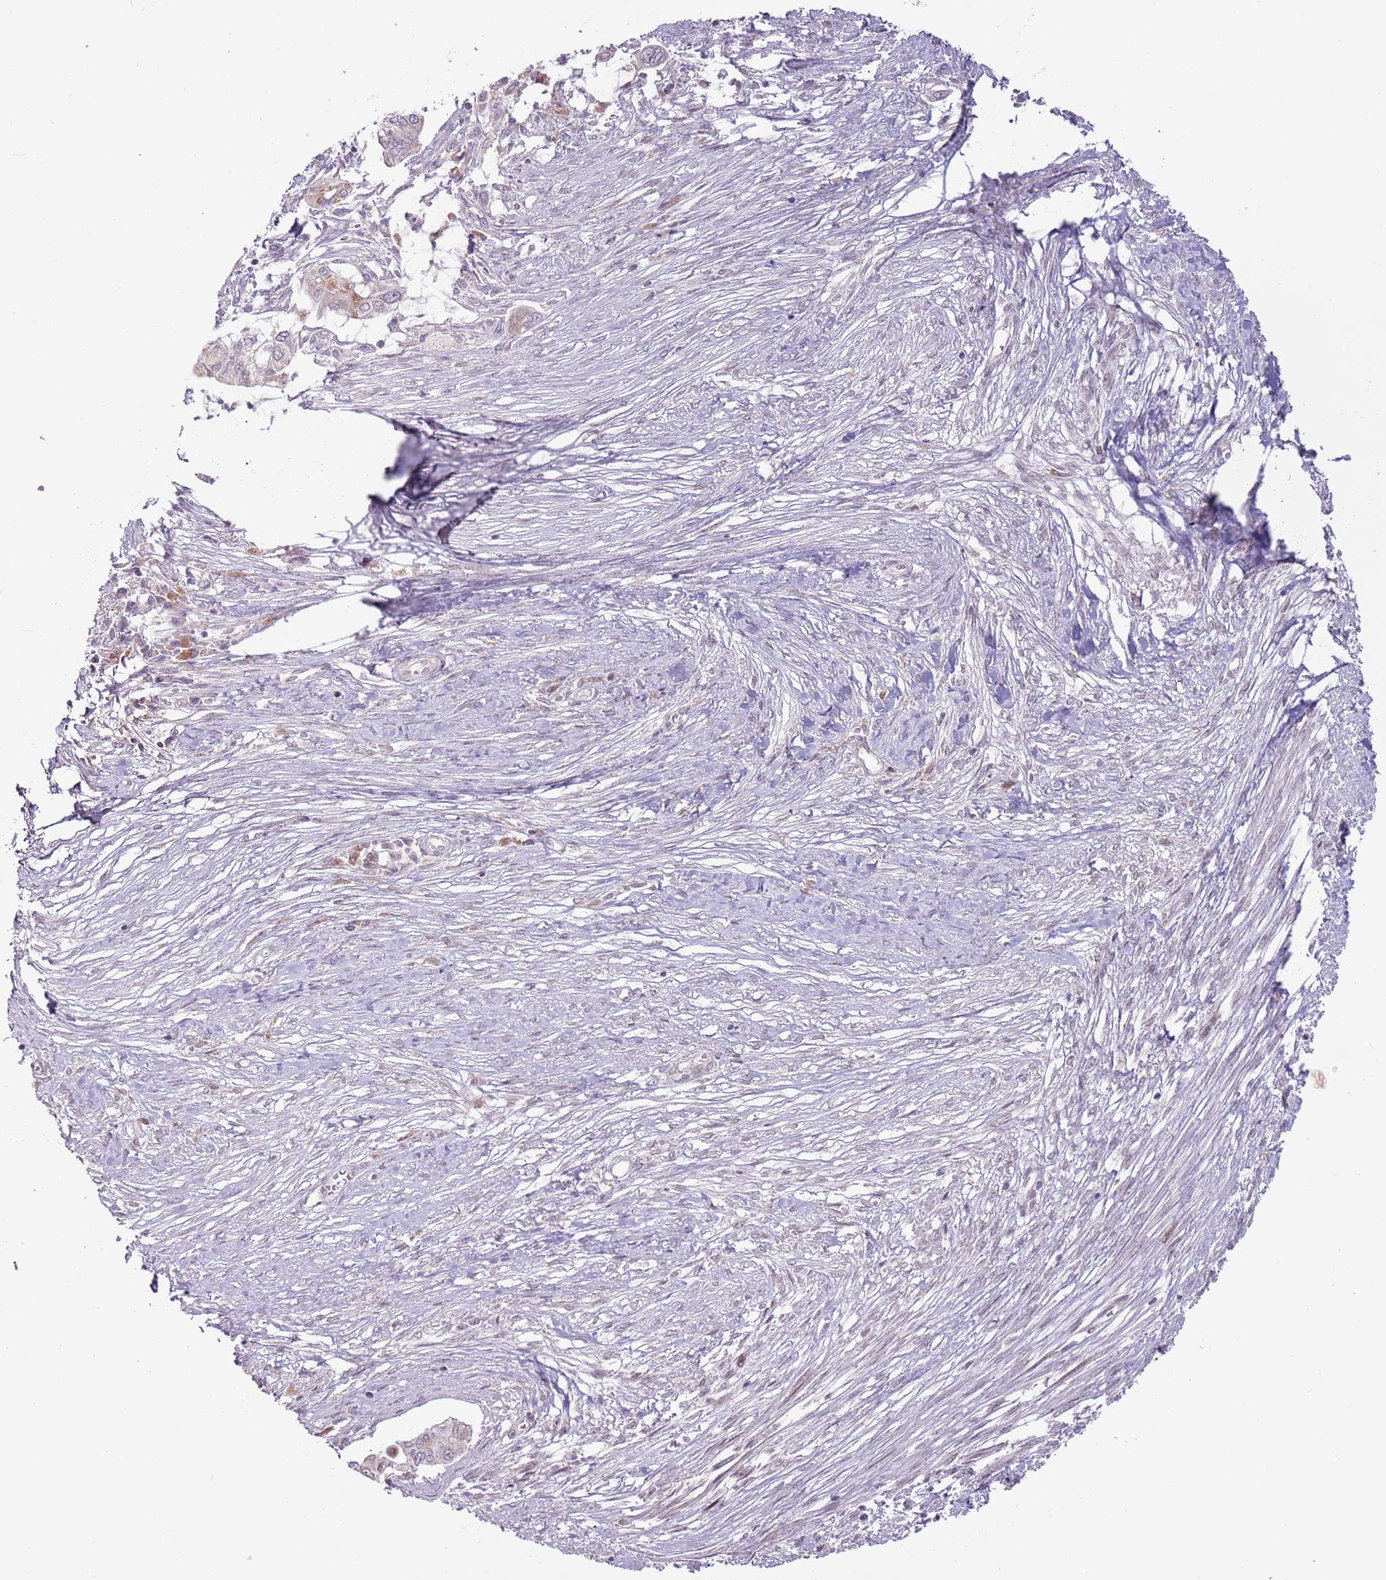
{"staining": {"intensity": "moderate", "quantity": "25%-75%", "location": "cytoplasmic/membranous"}, "tissue": "pancreatic cancer", "cell_type": "Tumor cells", "image_type": "cancer", "snomed": [{"axis": "morphology", "description": "Adenocarcinoma, NOS"}, {"axis": "topography", "description": "Pancreas"}], "caption": "Brown immunohistochemical staining in pancreatic adenocarcinoma reveals moderate cytoplasmic/membranous positivity in approximately 25%-75% of tumor cells.", "gene": "MLLT11", "patient": {"sex": "male", "age": 68}}